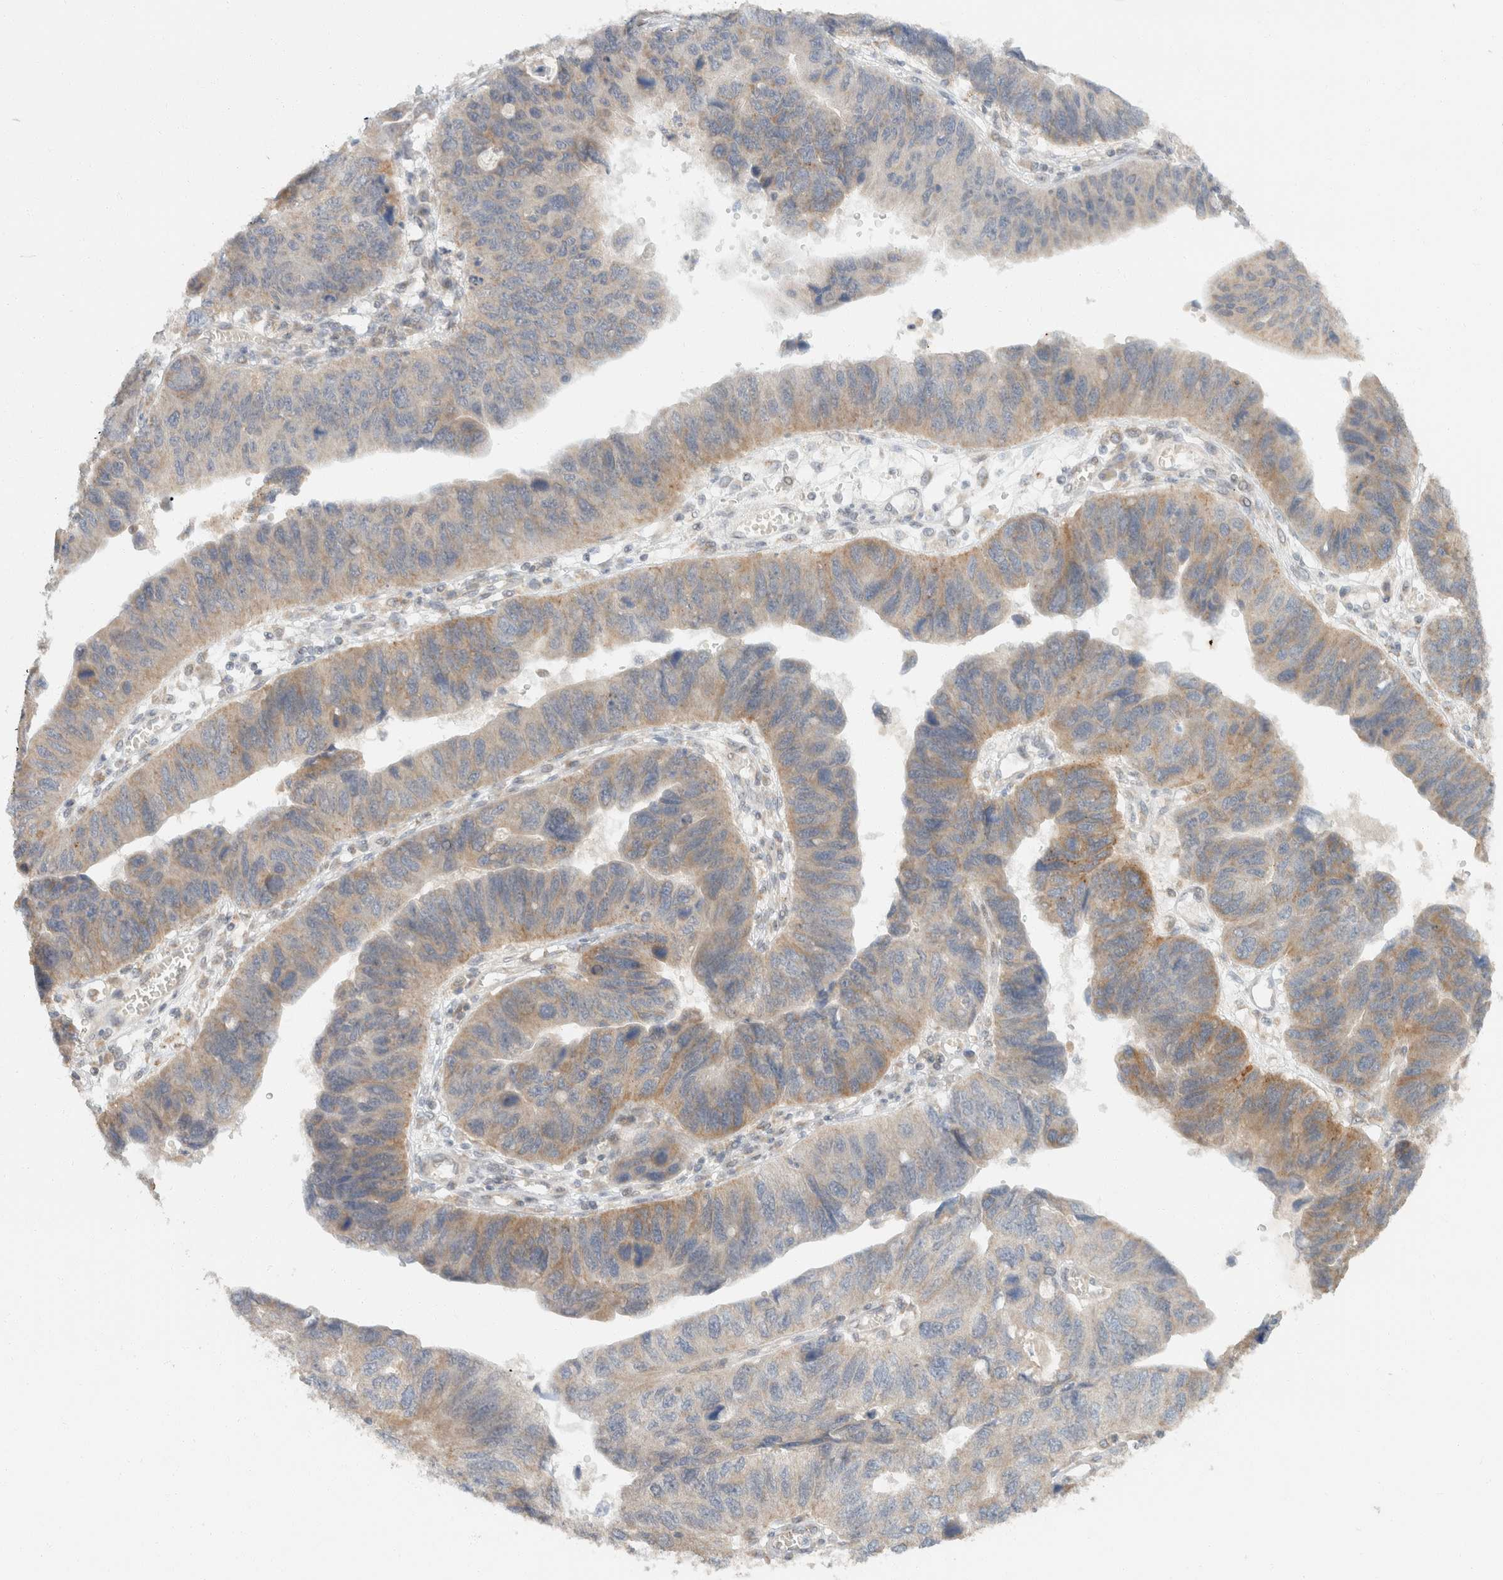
{"staining": {"intensity": "weak", "quantity": "25%-75%", "location": "cytoplasmic/membranous"}, "tissue": "stomach cancer", "cell_type": "Tumor cells", "image_type": "cancer", "snomed": [{"axis": "morphology", "description": "Adenocarcinoma, NOS"}, {"axis": "topography", "description": "Stomach"}], "caption": "This image demonstrates immunohistochemistry (IHC) staining of stomach adenocarcinoma, with low weak cytoplasmic/membranous positivity in approximately 25%-75% of tumor cells.", "gene": "TACC1", "patient": {"sex": "male", "age": 59}}